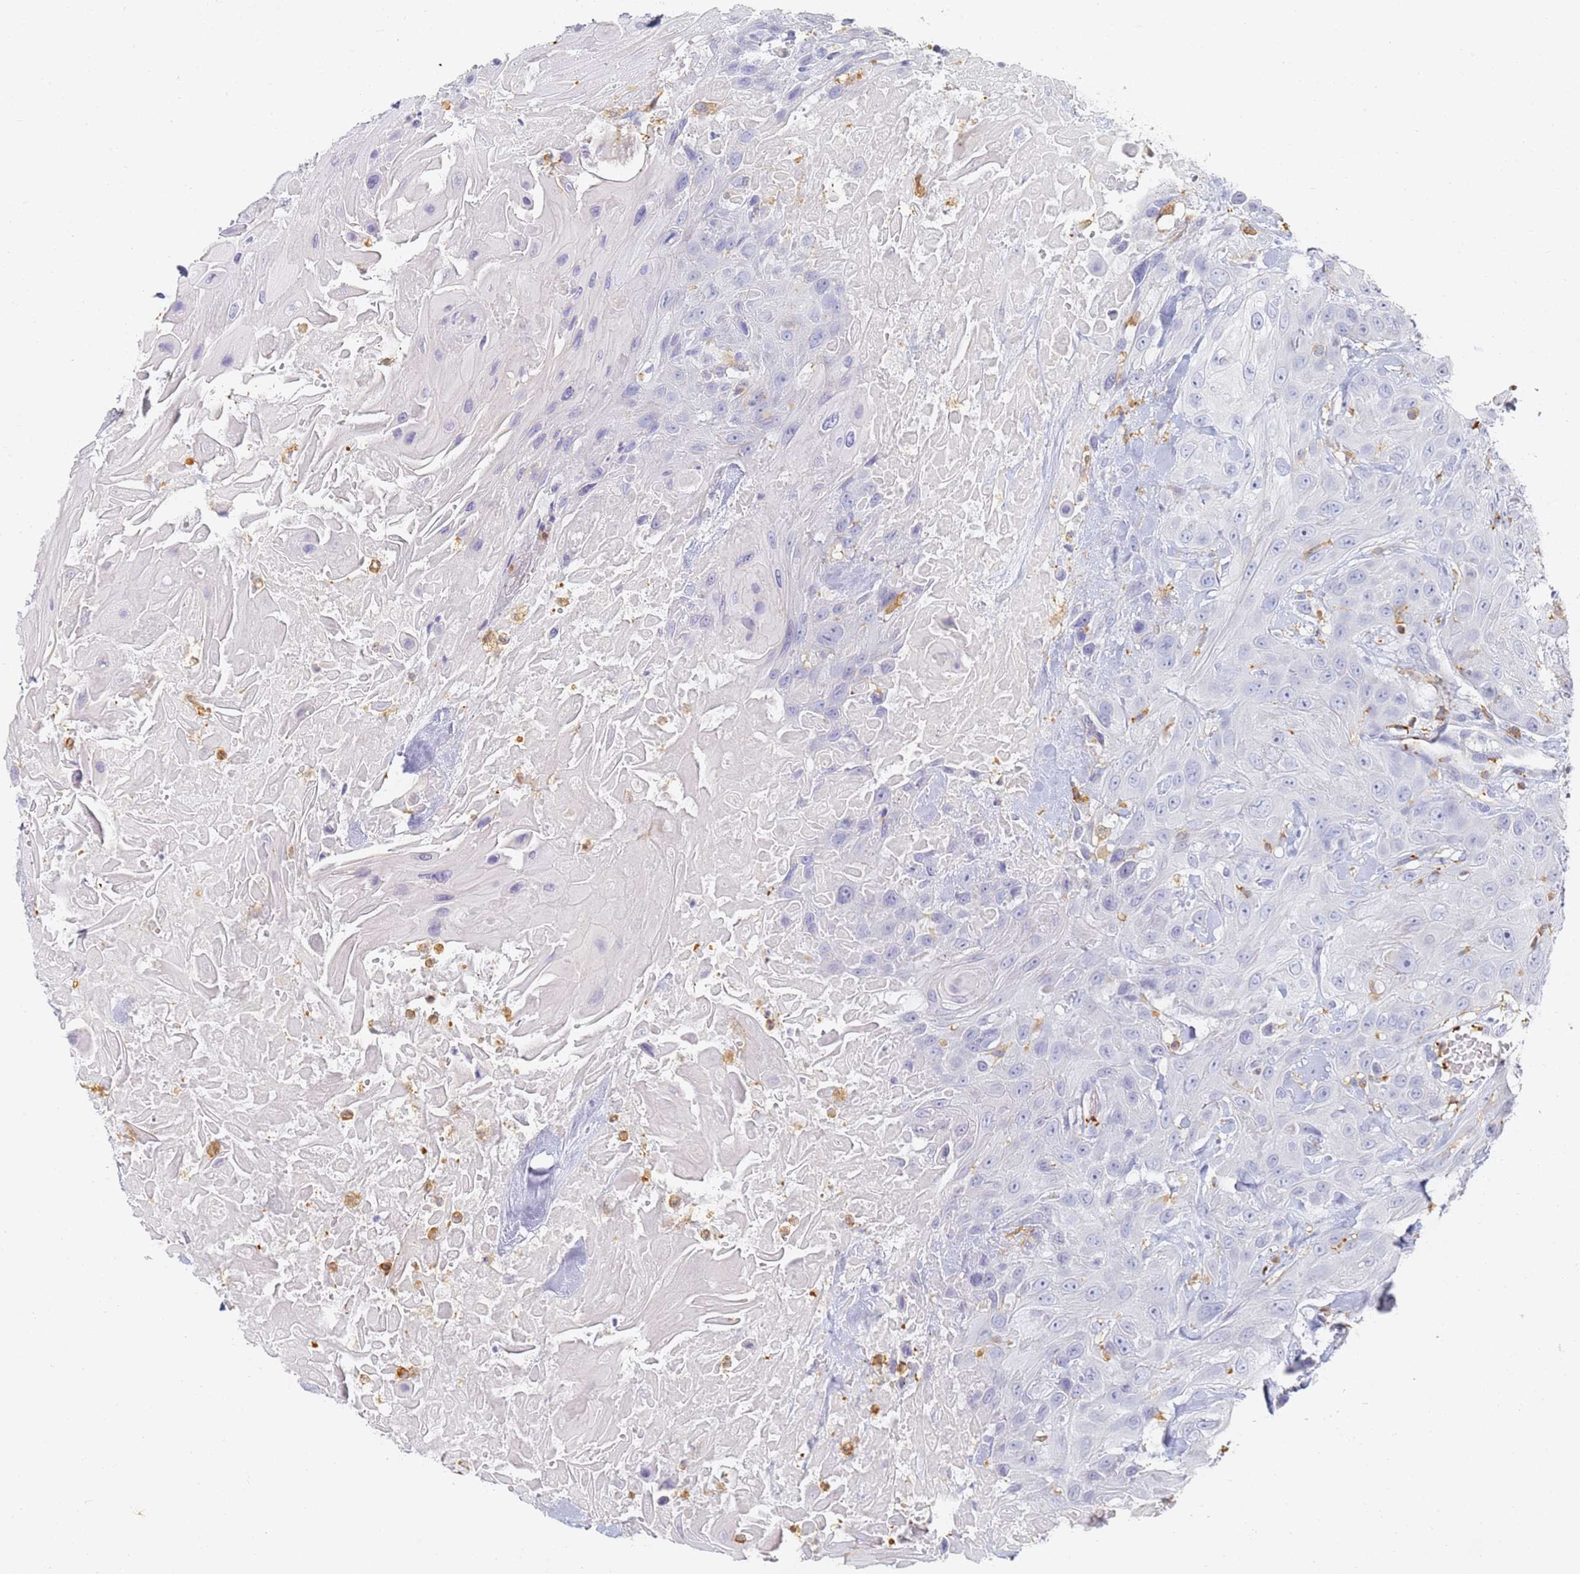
{"staining": {"intensity": "negative", "quantity": "none", "location": "none"}, "tissue": "head and neck cancer", "cell_type": "Tumor cells", "image_type": "cancer", "snomed": [{"axis": "morphology", "description": "Squamous cell carcinoma, NOS"}, {"axis": "topography", "description": "Head-Neck"}], "caption": "Immunohistochemistry of human head and neck squamous cell carcinoma shows no staining in tumor cells.", "gene": "BIN2", "patient": {"sex": "male", "age": 81}}